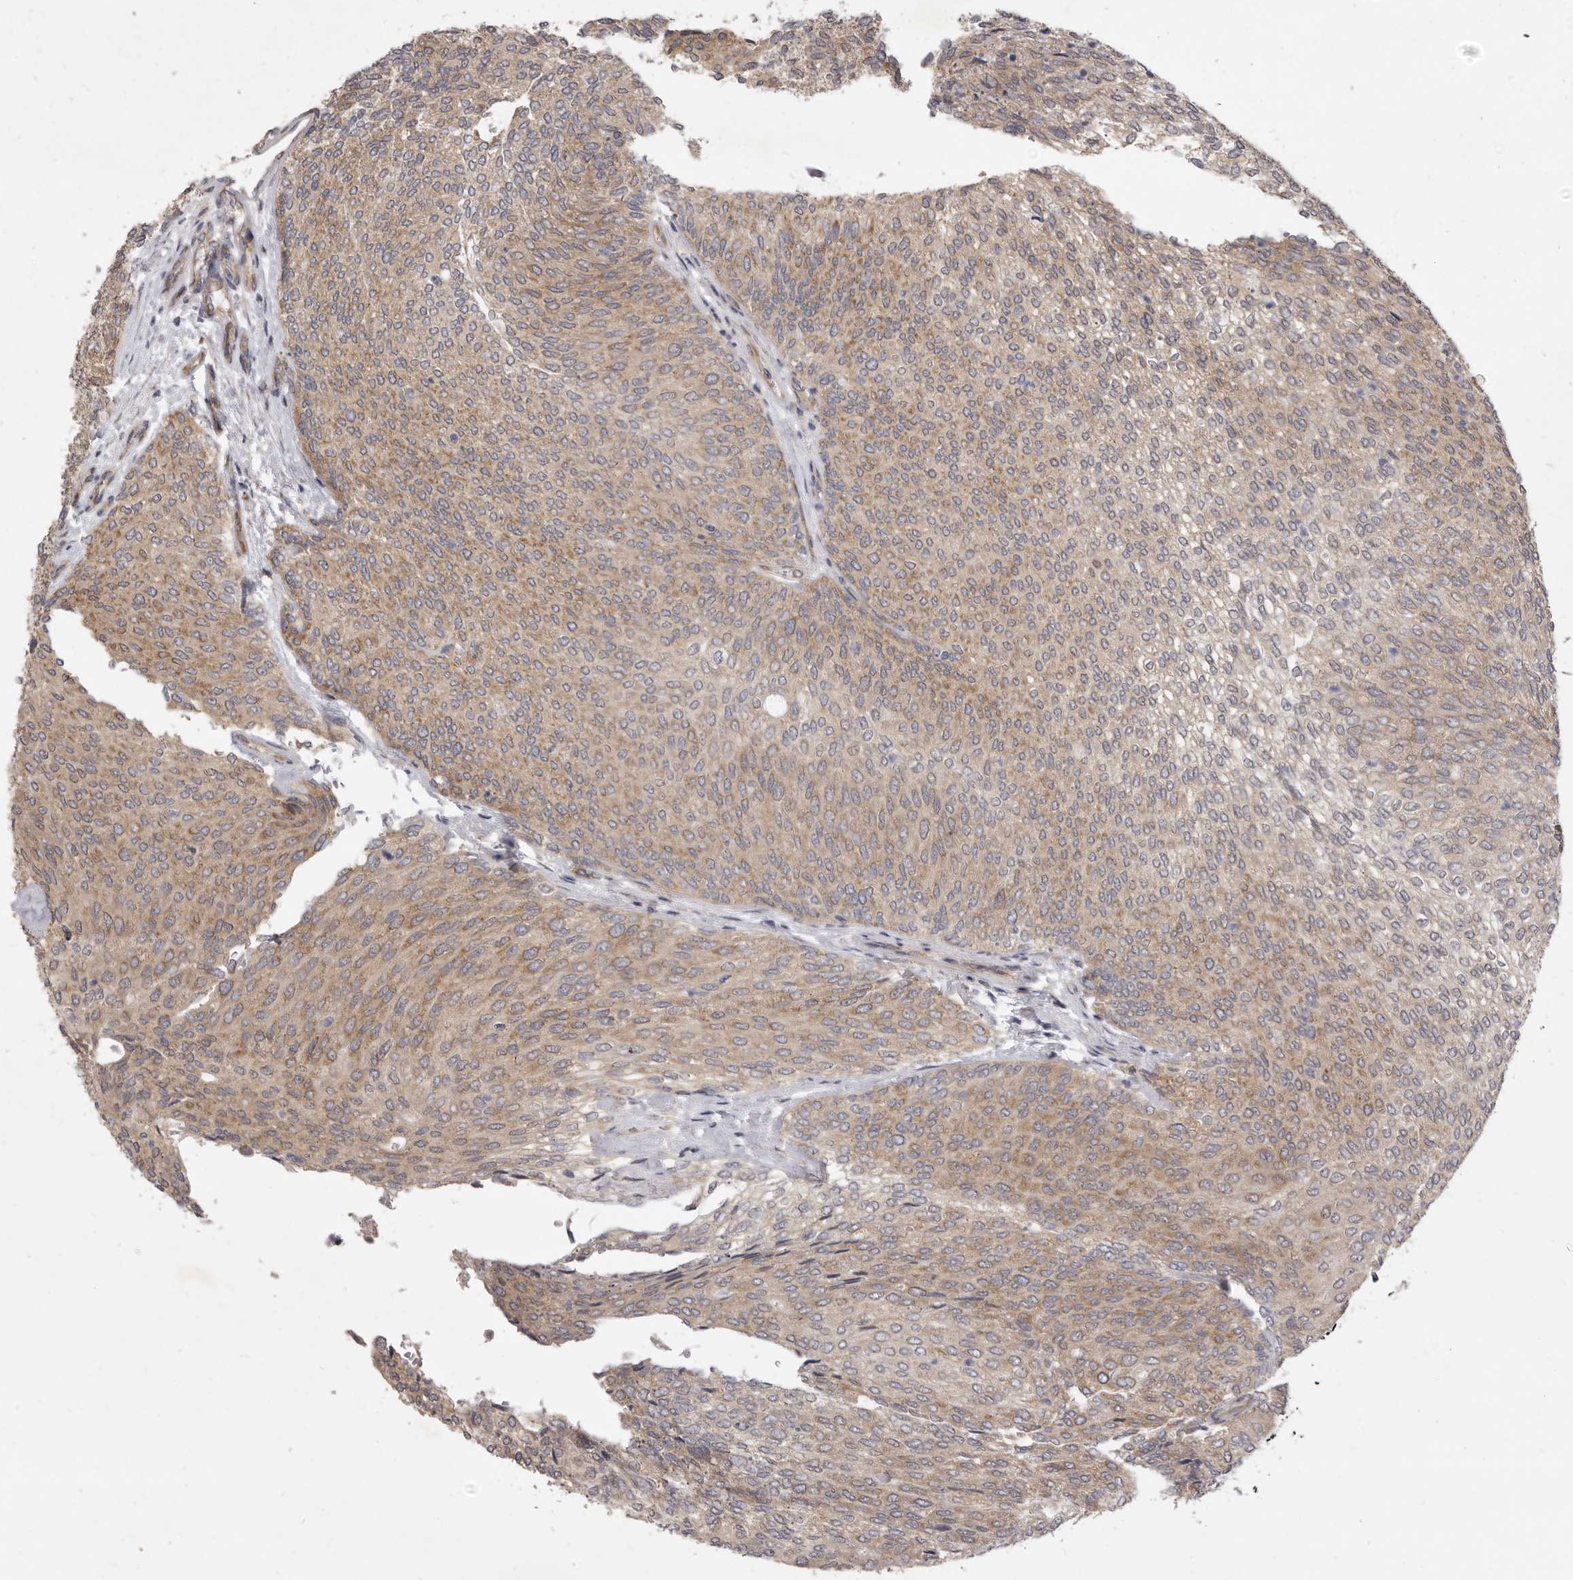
{"staining": {"intensity": "weak", "quantity": "25%-75%", "location": "cytoplasmic/membranous"}, "tissue": "urothelial cancer", "cell_type": "Tumor cells", "image_type": "cancer", "snomed": [{"axis": "morphology", "description": "Urothelial carcinoma, Low grade"}, {"axis": "topography", "description": "Urinary bladder"}], "caption": "Immunohistochemical staining of human urothelial cancer reveals low levels of weak cytoplasmic/membranous staining in about 25%-75% of tumor cells. The protein is stained brown, and the nuclei are stained in blue (DAB IHC with brightfield microscopy, high magnification).", "gene": "TBC1D8B", "patient": {"sex": "female", "age": 79}}